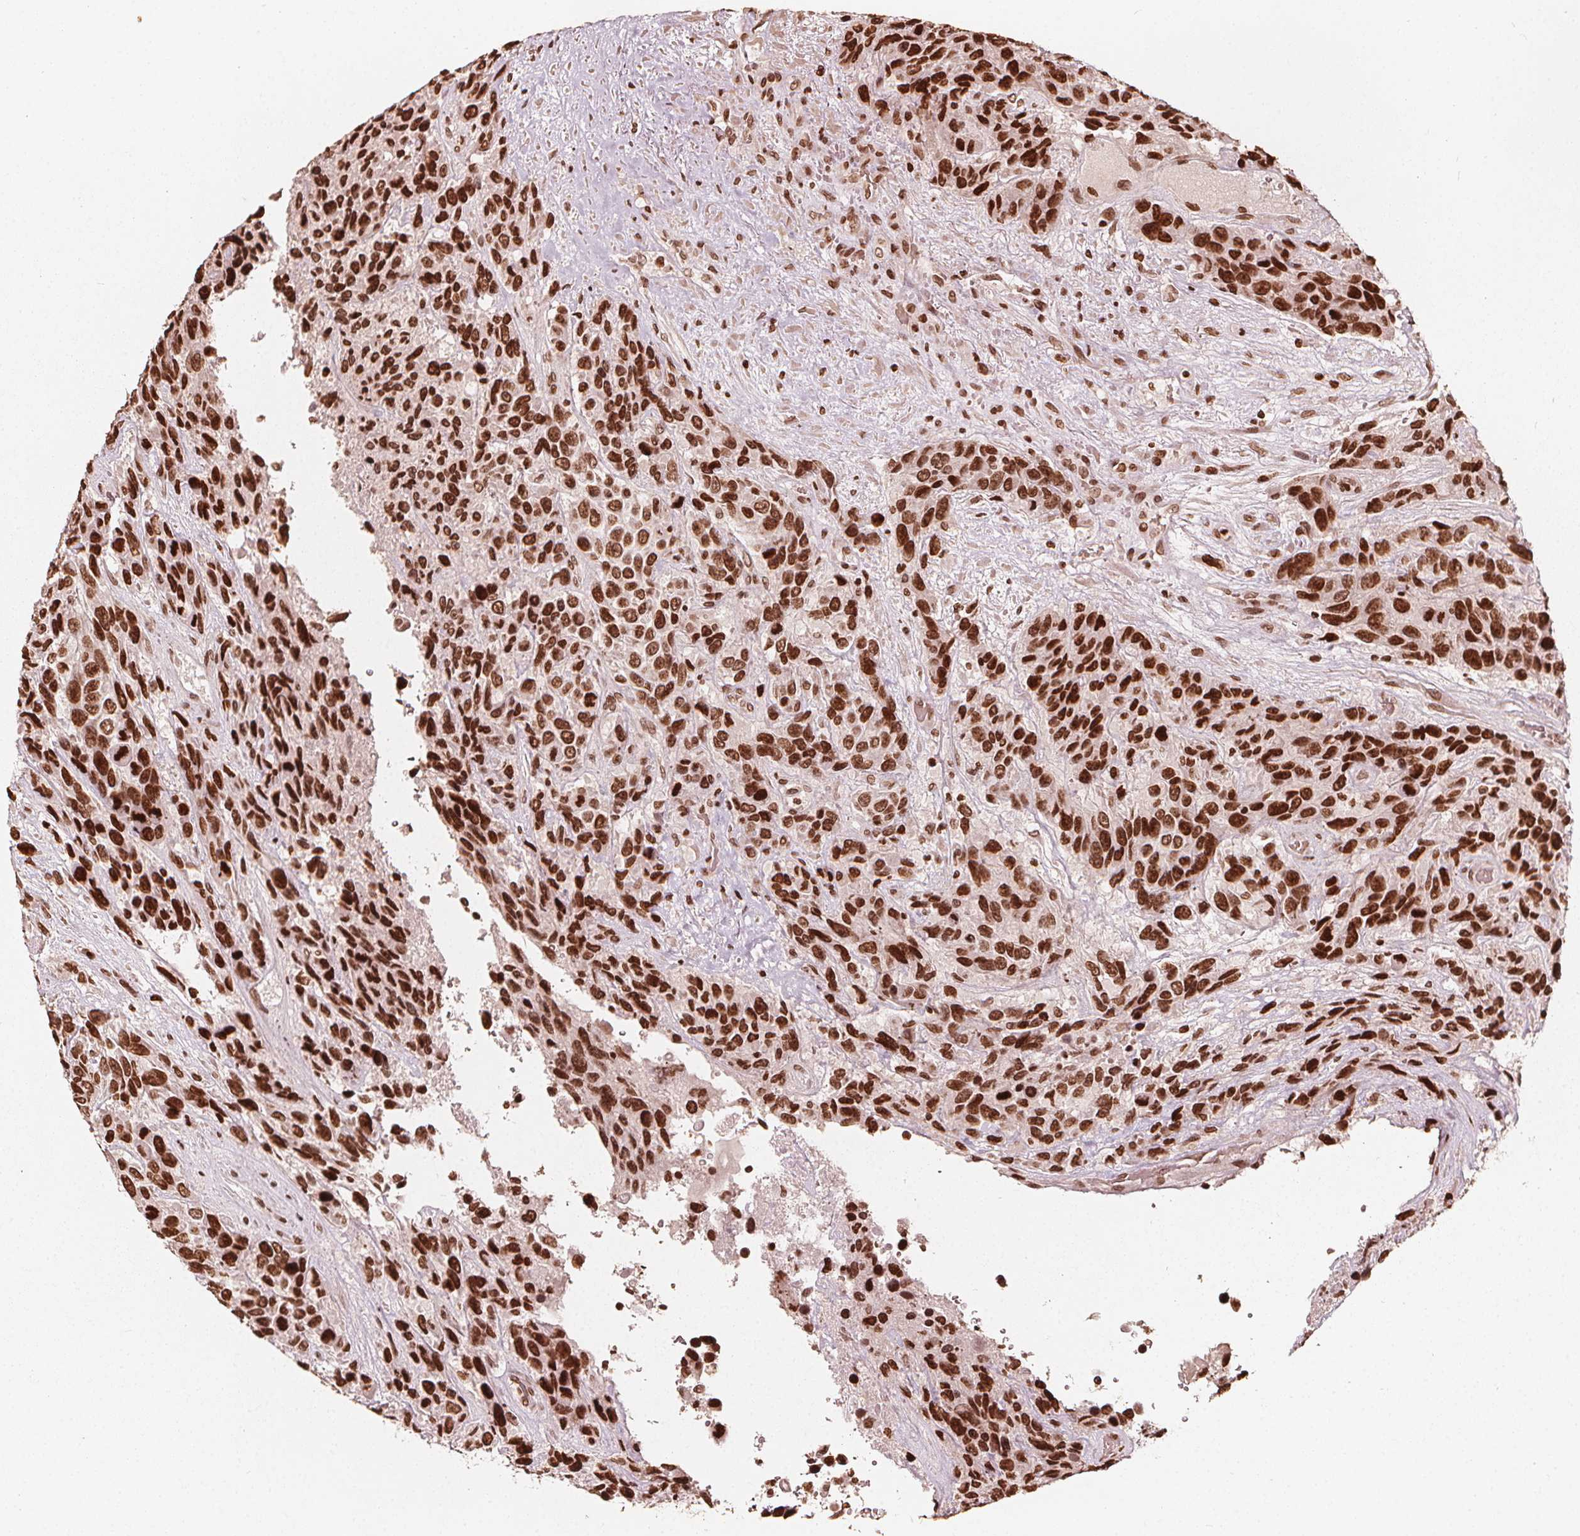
{"staining": {"intensity": "strong", "quantity": ">75%", "location": "nuclear"}, "tissue": "urothelial cancer", "cell_type": "Tumor cells", "image_type": "cancer", "snomed": [{"axis": "morphology", "description": "Urothelial carcinoma, High grade"}, {"axis": "topography", "description": "Urinary bladder"}], "caption": "IHC photomicrograph of neoplastic tissue: urothelial carcinoma (high-grade) stained using immunohistochemistry (IHC) displays high levels of strong protein expression localized specifically in the nuclear of tumor cells, appearing as a nuclear brown color.", "gene": "H3C14", "patient": {"sex": "female", "age": 70}}